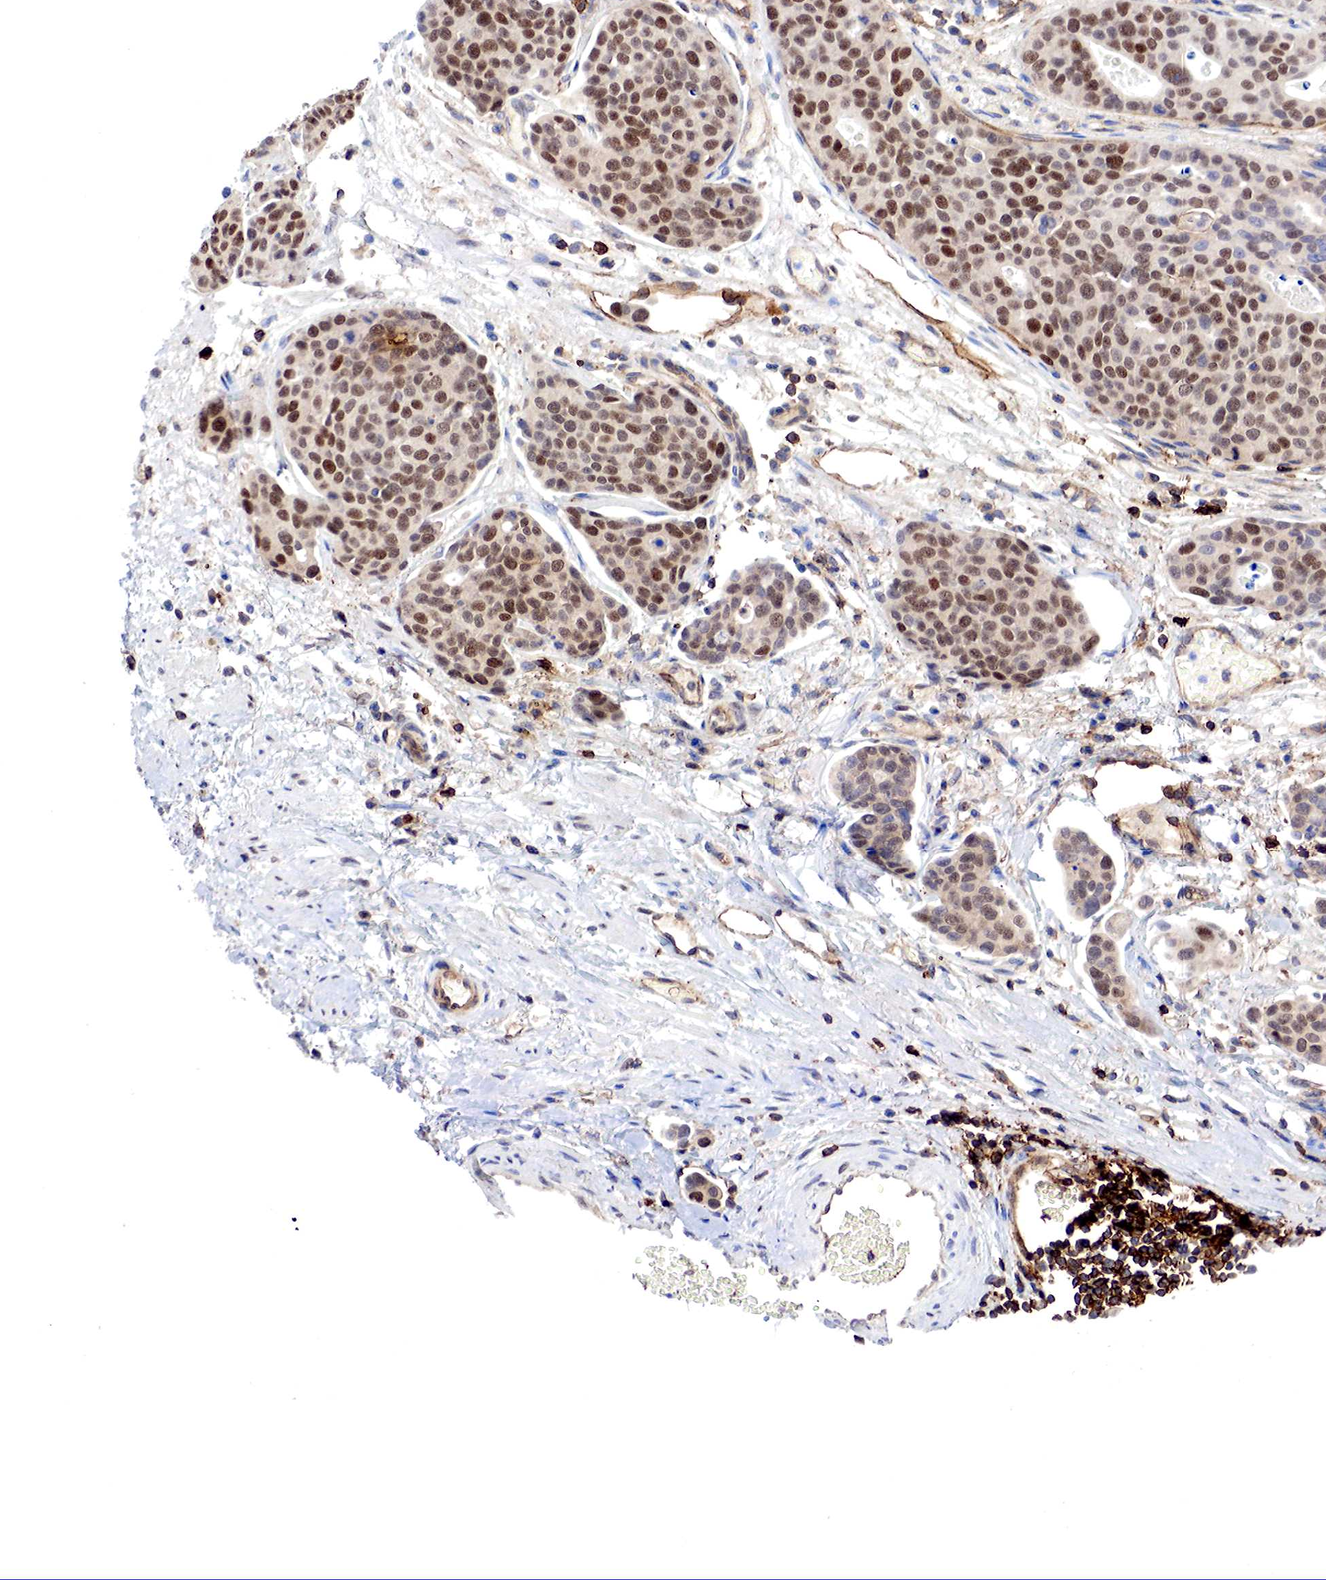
{"staining": {"intensity": "moderate", "quantity": ">75%", "location": "cytoplasmic/membranous,nuclear"}, "tissue": "urothelial cancer", "cell_type": "Tumor cells", "image_type": "cancer", "snomed": [{"axis": "morphology", "description": "Urothelial carcinoma, High grade"}, {"axis": "topography", "description": "Urinary bladder"}], "caption": "A brown stain labels moderate cytoplasmic/membranous and nuclear positivity of a protein in urothelial cancer tumor cells.", "gene": "PABIR2", "patient": {"sex": "male", "age": 78}}